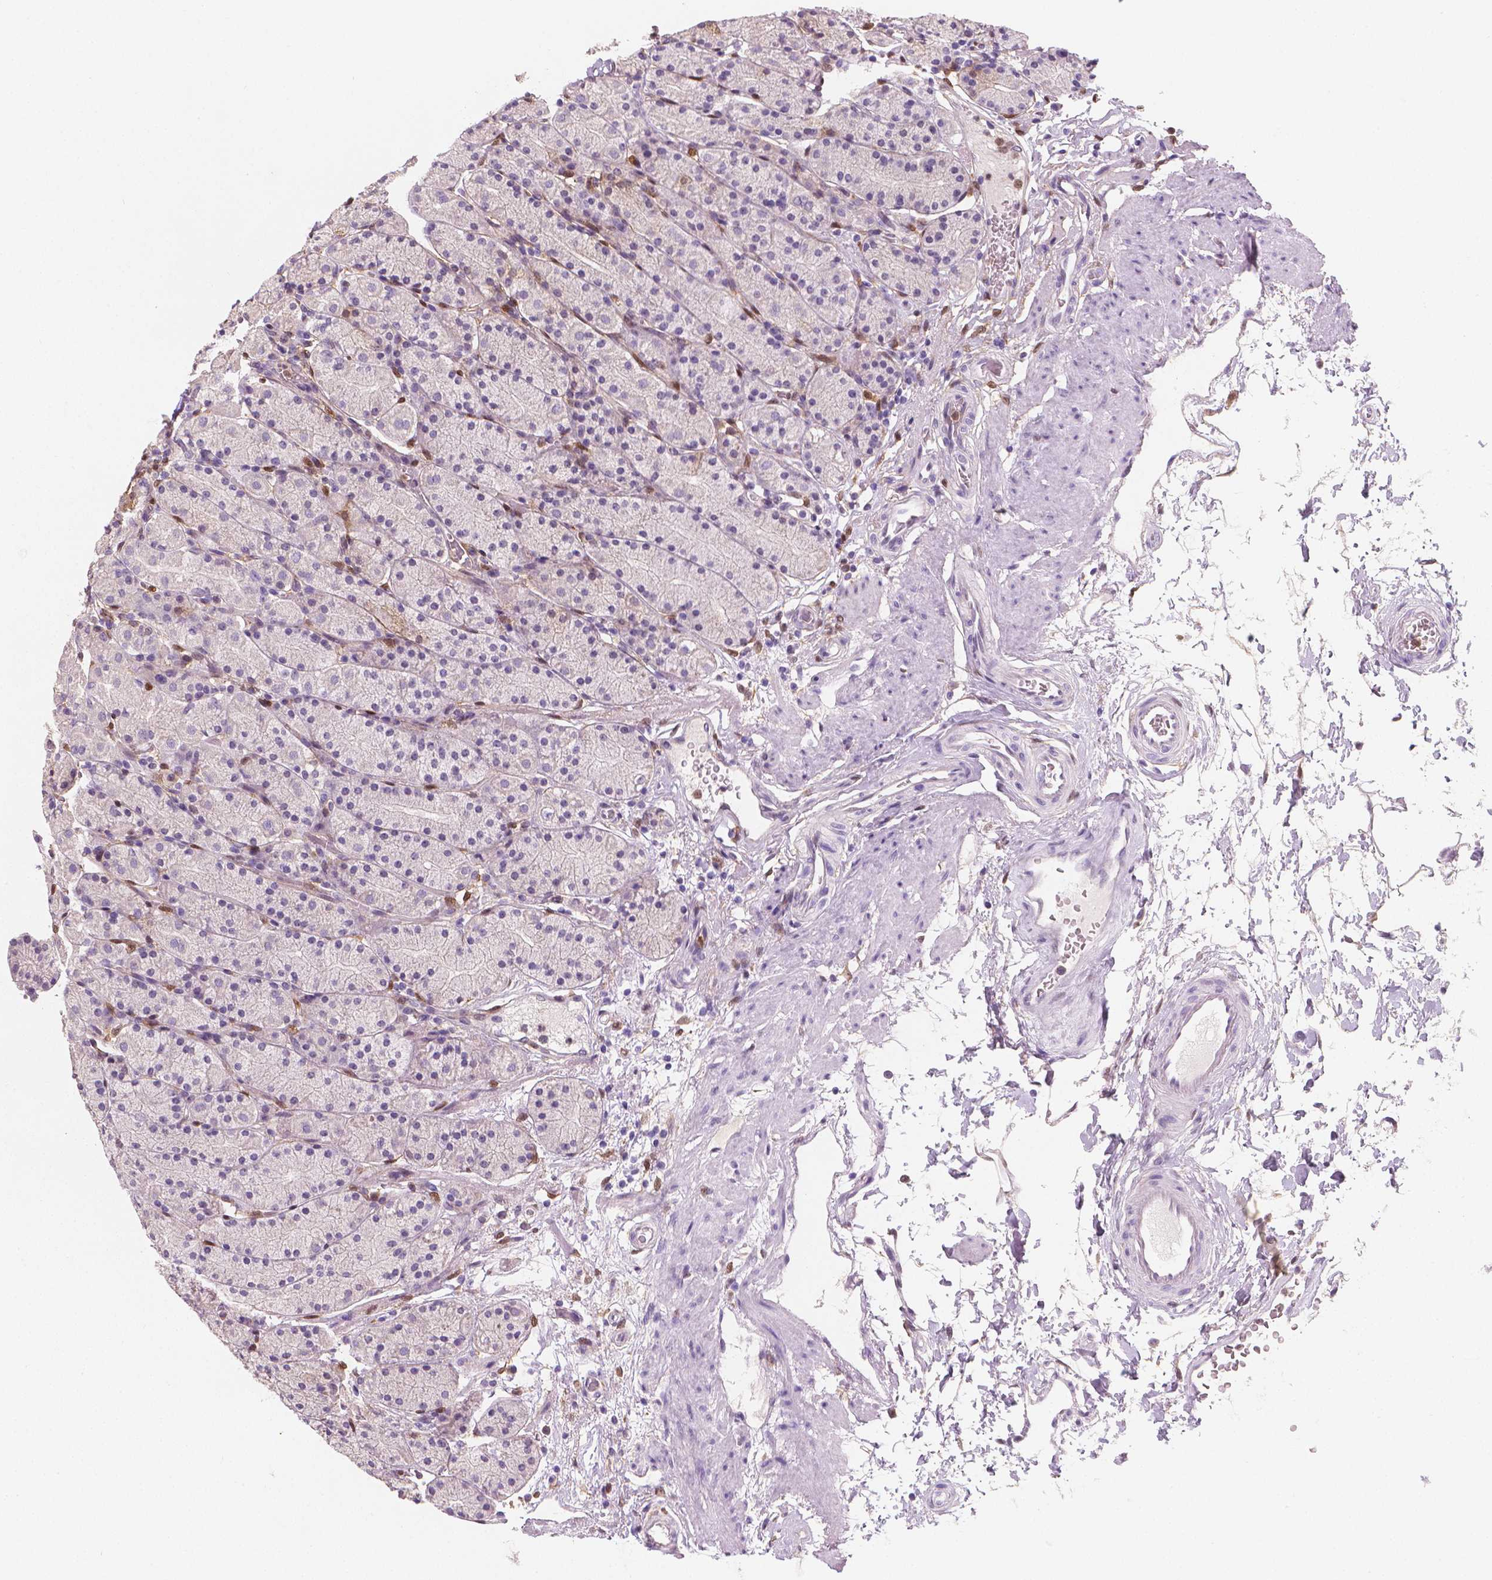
{"staining": {"intensity": "negative", "quantity": "none", "location": "none"}, "tissue": "stomach", "cell_type": "Glandular cells", "image_type": "normal", "snomed": [{"axis": "morphology", "description": "Normal tissue, NOS"}, {"axis": "topography", "description": "Stomach, upper"}, {"axis": "topography", "description": "Stomach"}], "caption": "DAB immunohistochemical staining of benign human stomach shows no significant expression in glandular cells.", "gene": "TNFAIP2", "patient": {"sex": "male", "age": 62}}